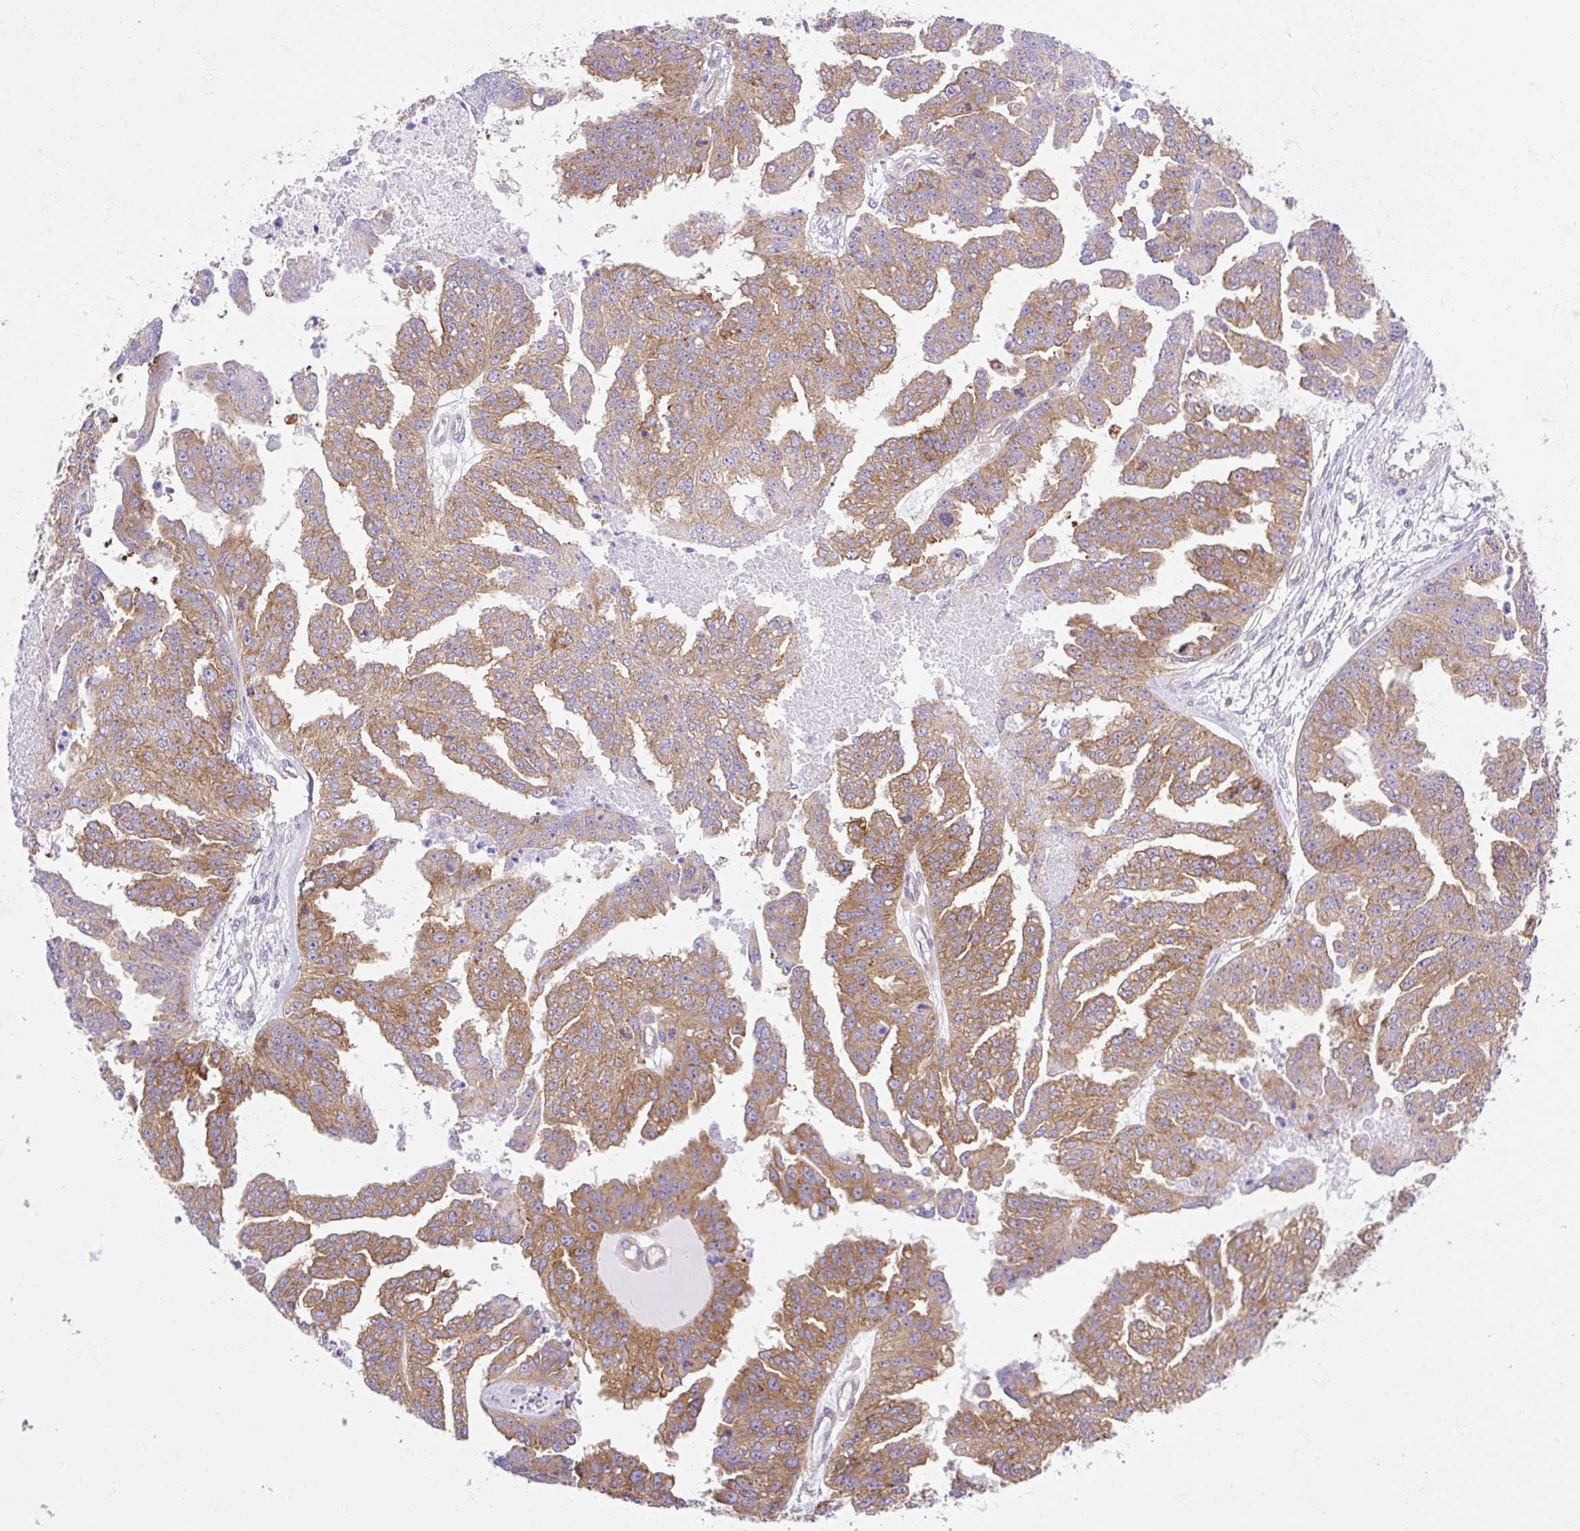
{"staining": {"intensity": "moderate", "quantity": ">75%", "location": "cytoplasmic/membranous"}, "tissue": "ovarian cancer", "cell_type": "Tumor cells", "image_type": "cancer", "snomed": [{"axis": "morphology", "description": "Cystadenocarcinoma, serous, NOS"}, {"axis": "topography", "description": "Ovary"}], "caption": "A high-resolution micrograph shows immunohistochemistry staining of ovarian cancer (serous cystadenocarcinoma), which demonstrates moderate cytoplasmic/membranous expression in approximately >75% of tumor cells.", "gene": "DNM2", "patient": {"sex": "female", "age": 58}}